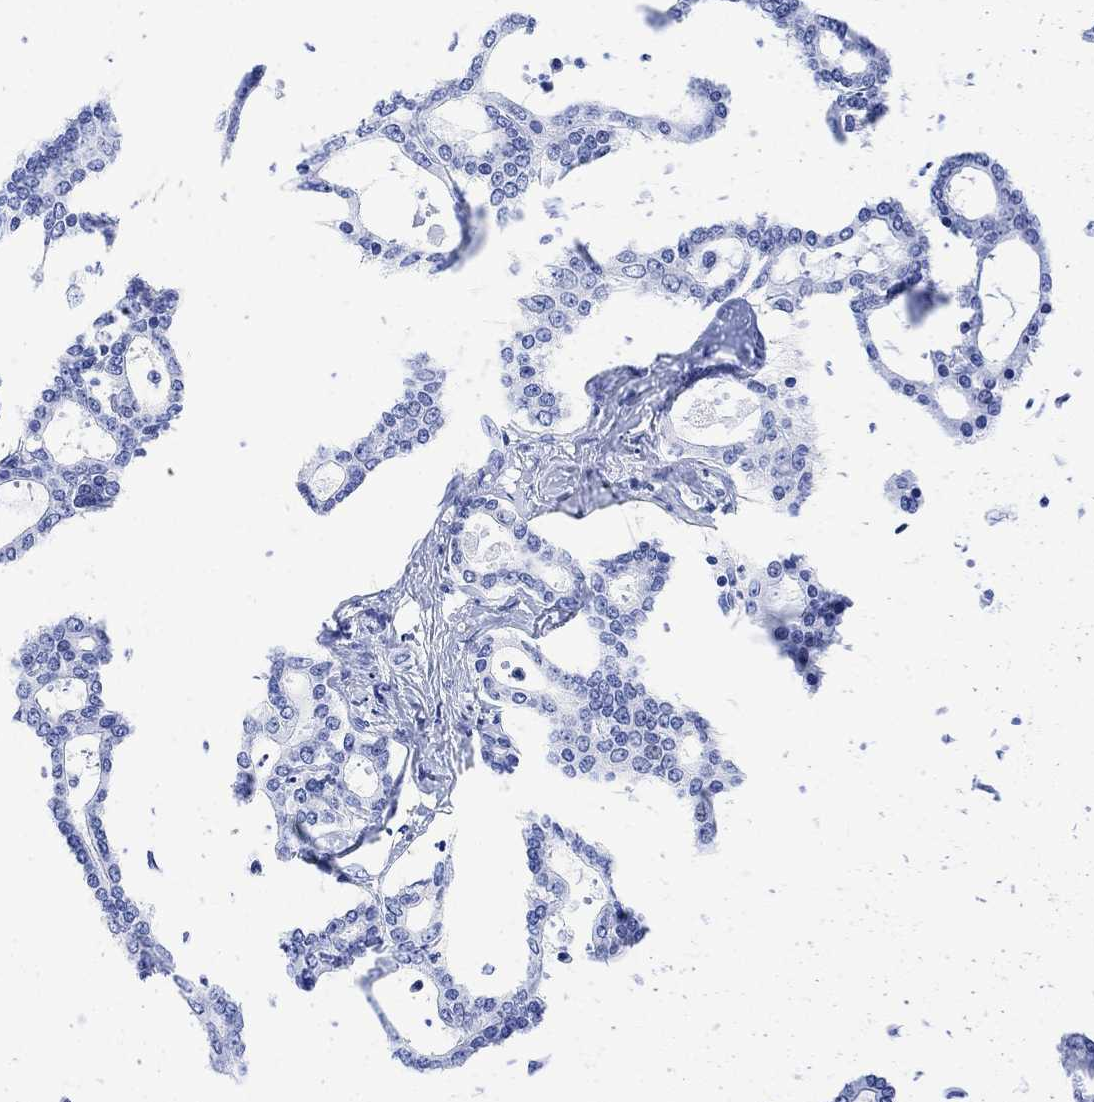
{"staining": {"intensity": "negative", "quantity": "none", "location": "none"}, "tissue": "liver cancer", "cell_type": "Tumor cells", "image_type": "cancer", "snomed": [{"axis": "morphology", "description": "Cholangiocarcinoma"}, {"axis": "topography", "description": "Liver"}], "caption": "DAB immunohistochemical staining of human liver cancer (cholangiocarcinoma) demonstrates no significant staining in tumor cells.", "gene": "CELF4", "patient": {"sex": "female", "age": 47}}